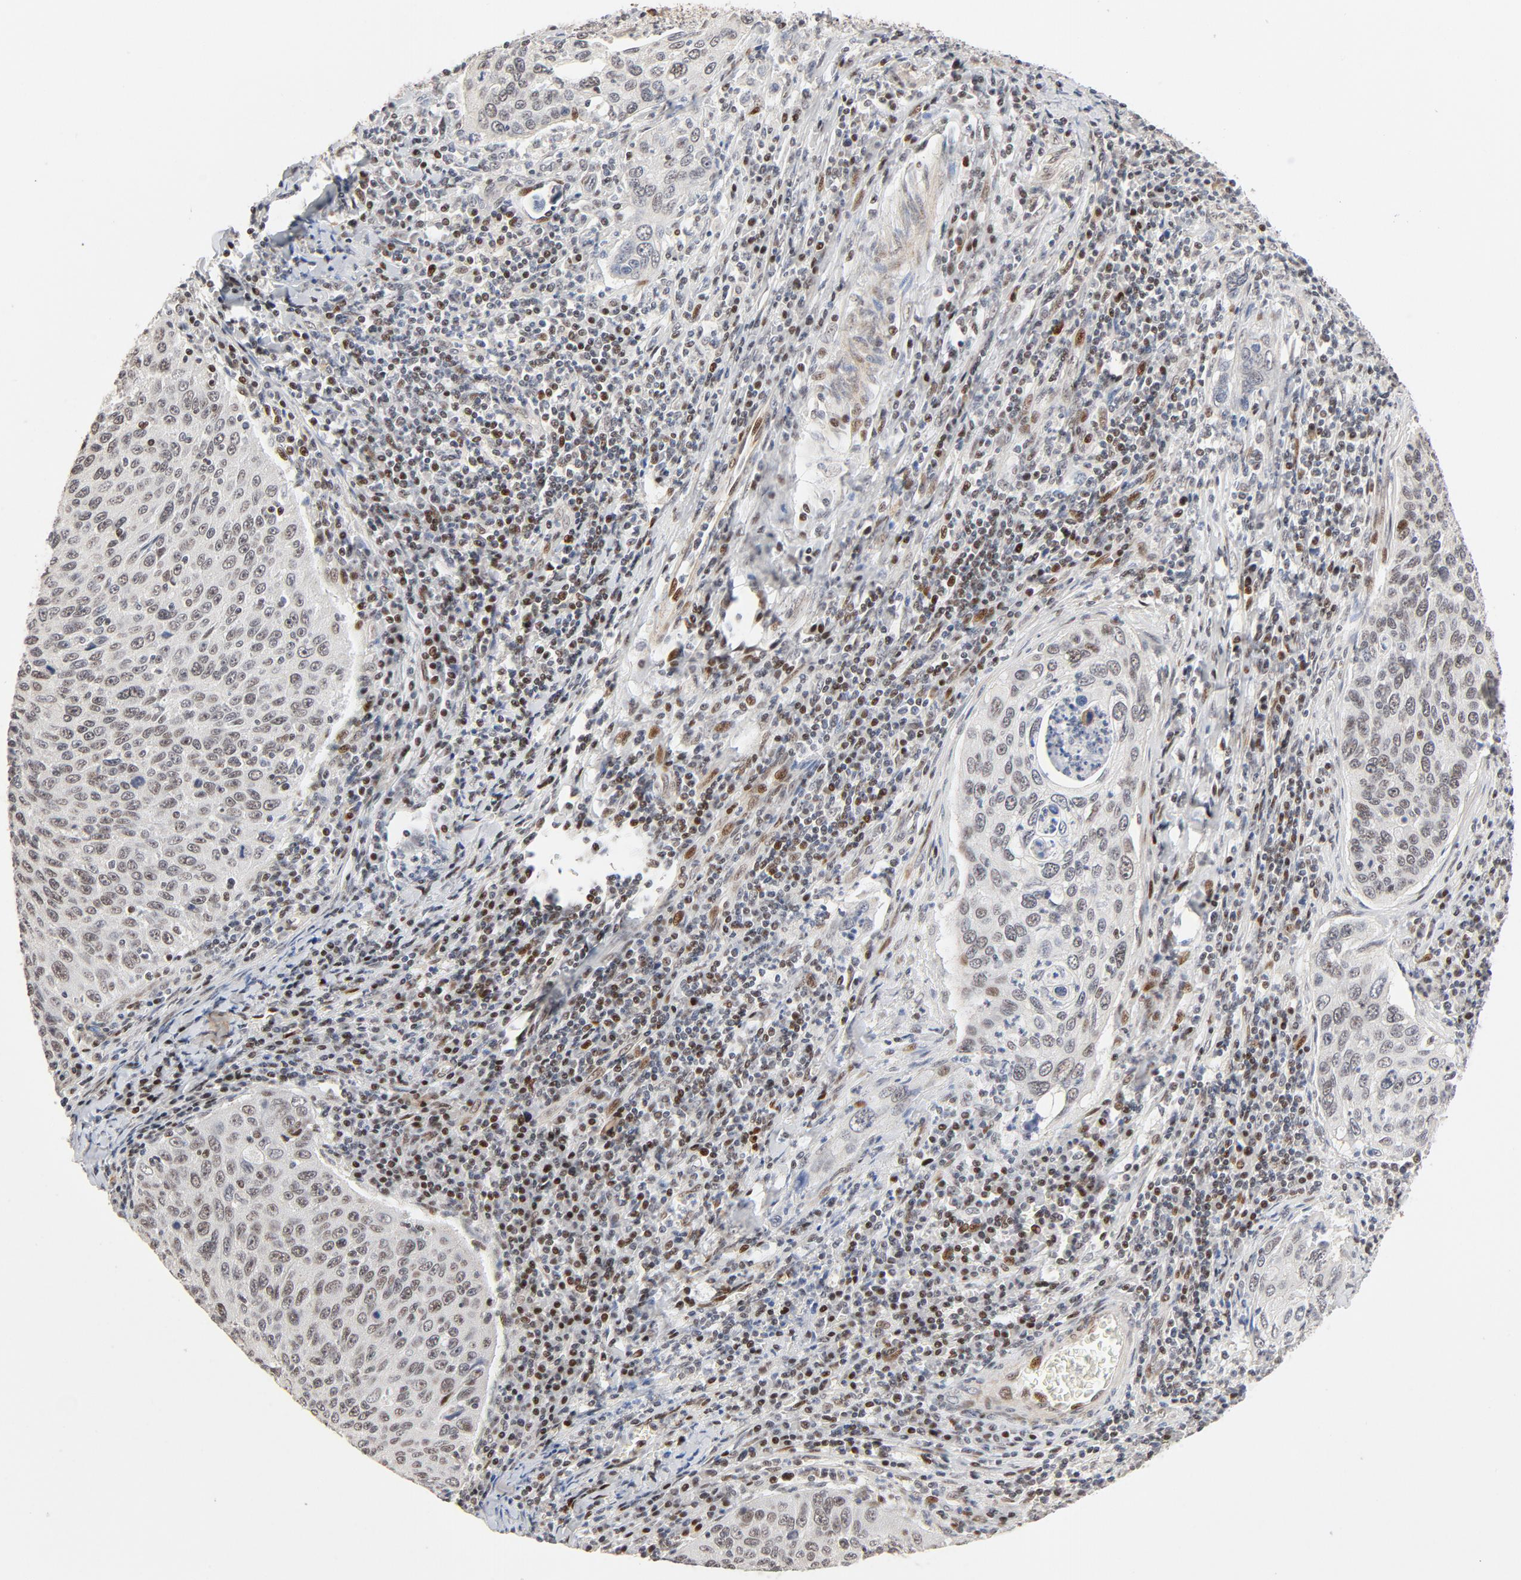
{"staining": {"intensity": "weak", "quantity": "25%-75%", "location": "nuclear"}, "tissue": "cervical cancer", "cell_type": "Tumor cells", "image_type": "cancer", "snomed": [{"axis": "morphology", "description": "Squamous cell carcinoma, NOS"}, {"axis": "topography", "description": "Cervix"}], "caption": "This micrograph displays immunohistochemistry (IHC) staining of human cervical cancer (squamous cell carcinoma), with low weak nuclear positivity in approximately 25%-75% of tumor cells.", "gene": "GTF2I", "patient": {"sex": "female", "age": 53}}